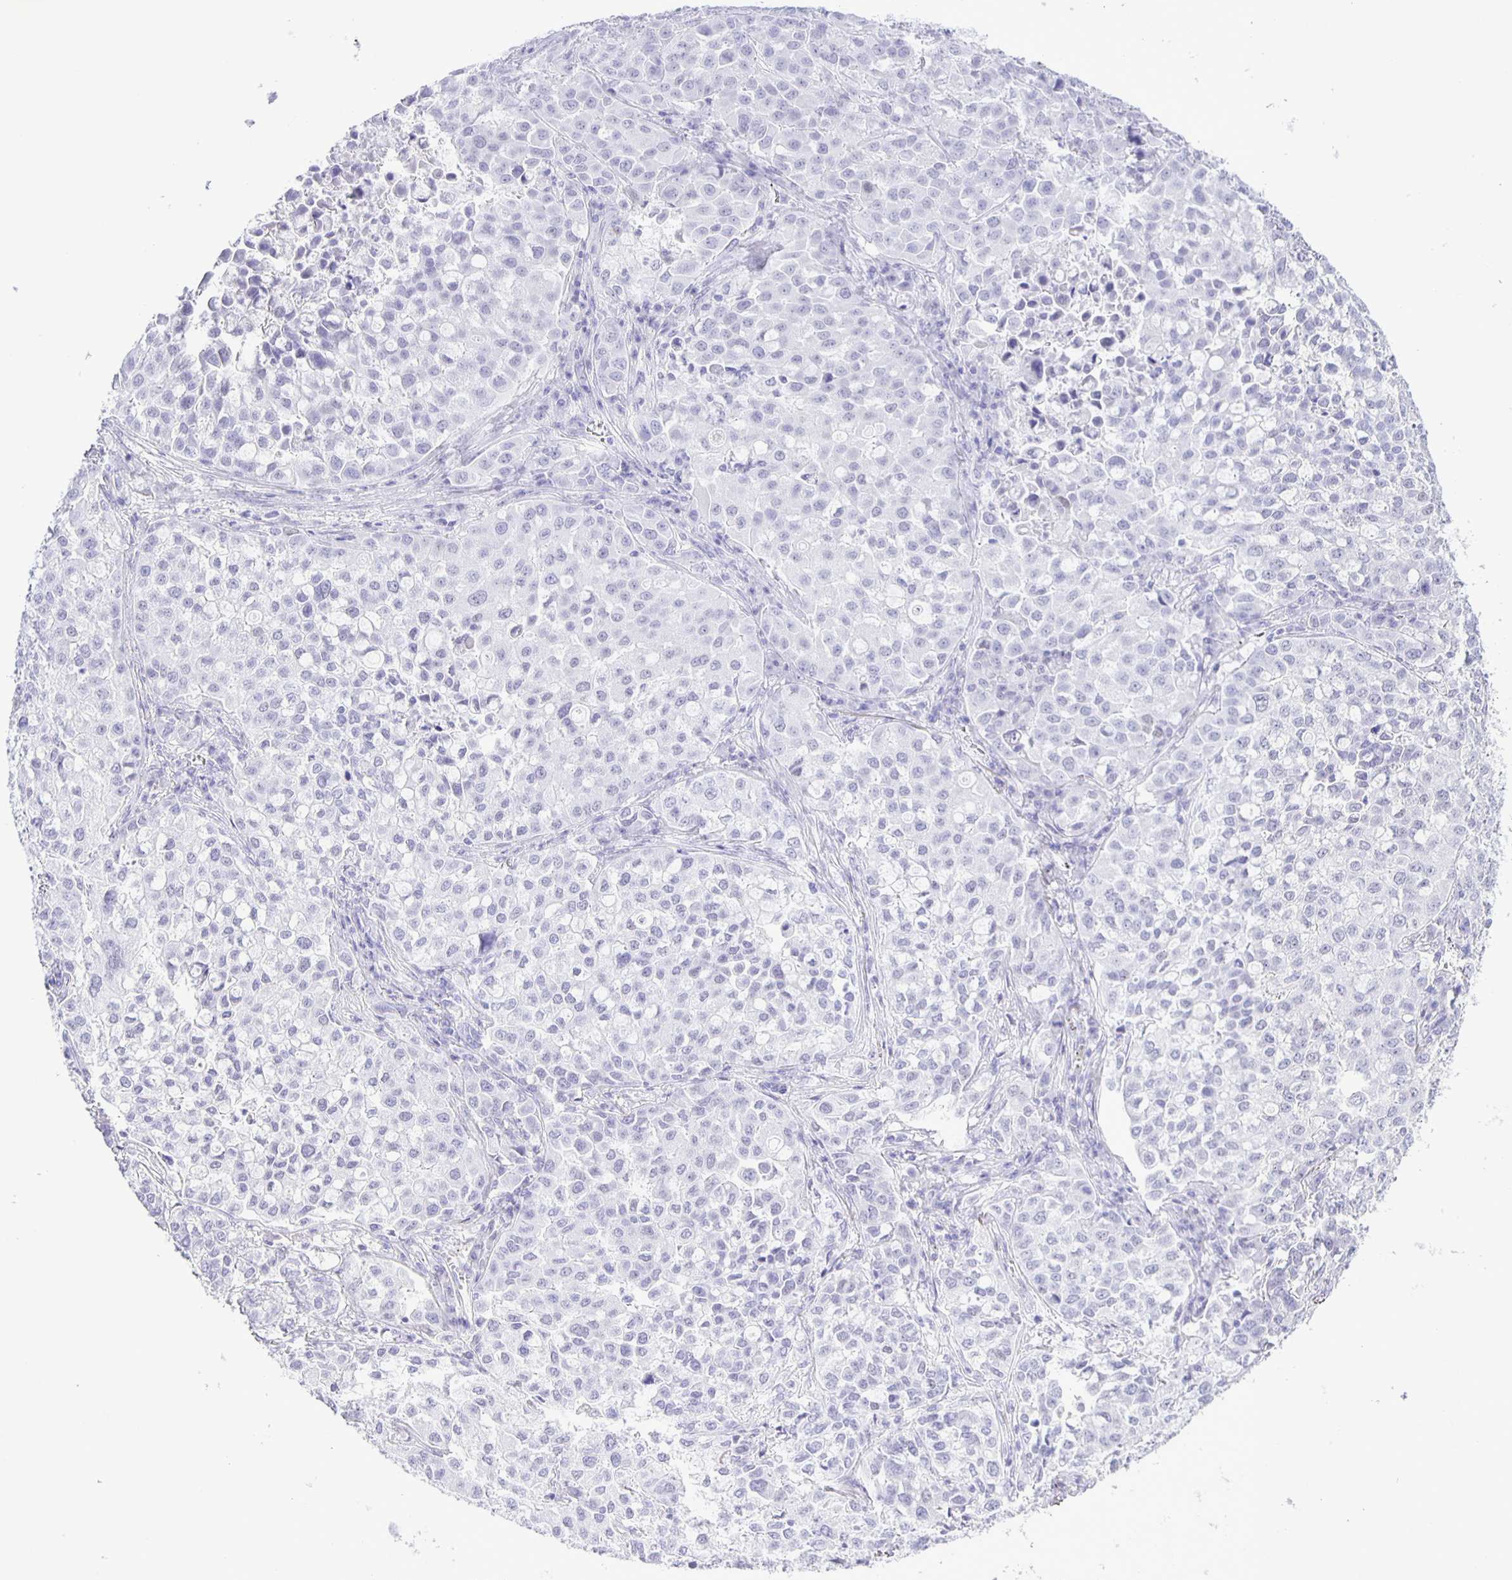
{"staining": {"intensity": "negative", "quantity": "none", "location": "none"}, "tissue": "lung cancer", "cell_type": "Tumor cells", "image_type": "cancer", "snomed": [{"axis": "morphology", "description": "Adenocarcinoma, NOS"}, {"axis": "morphology", "description": "Adenocarcinoma, metastatic, NOS"}, {"axis": "topography", "description": "Lymph node"}, {"axis": "topography", "description": "Lung"}], "caption": "Tumor cells show no significant protein staining in lung cancer.", "gene": "EZHIP", "patient": {"sex": "female", "age": 65}}